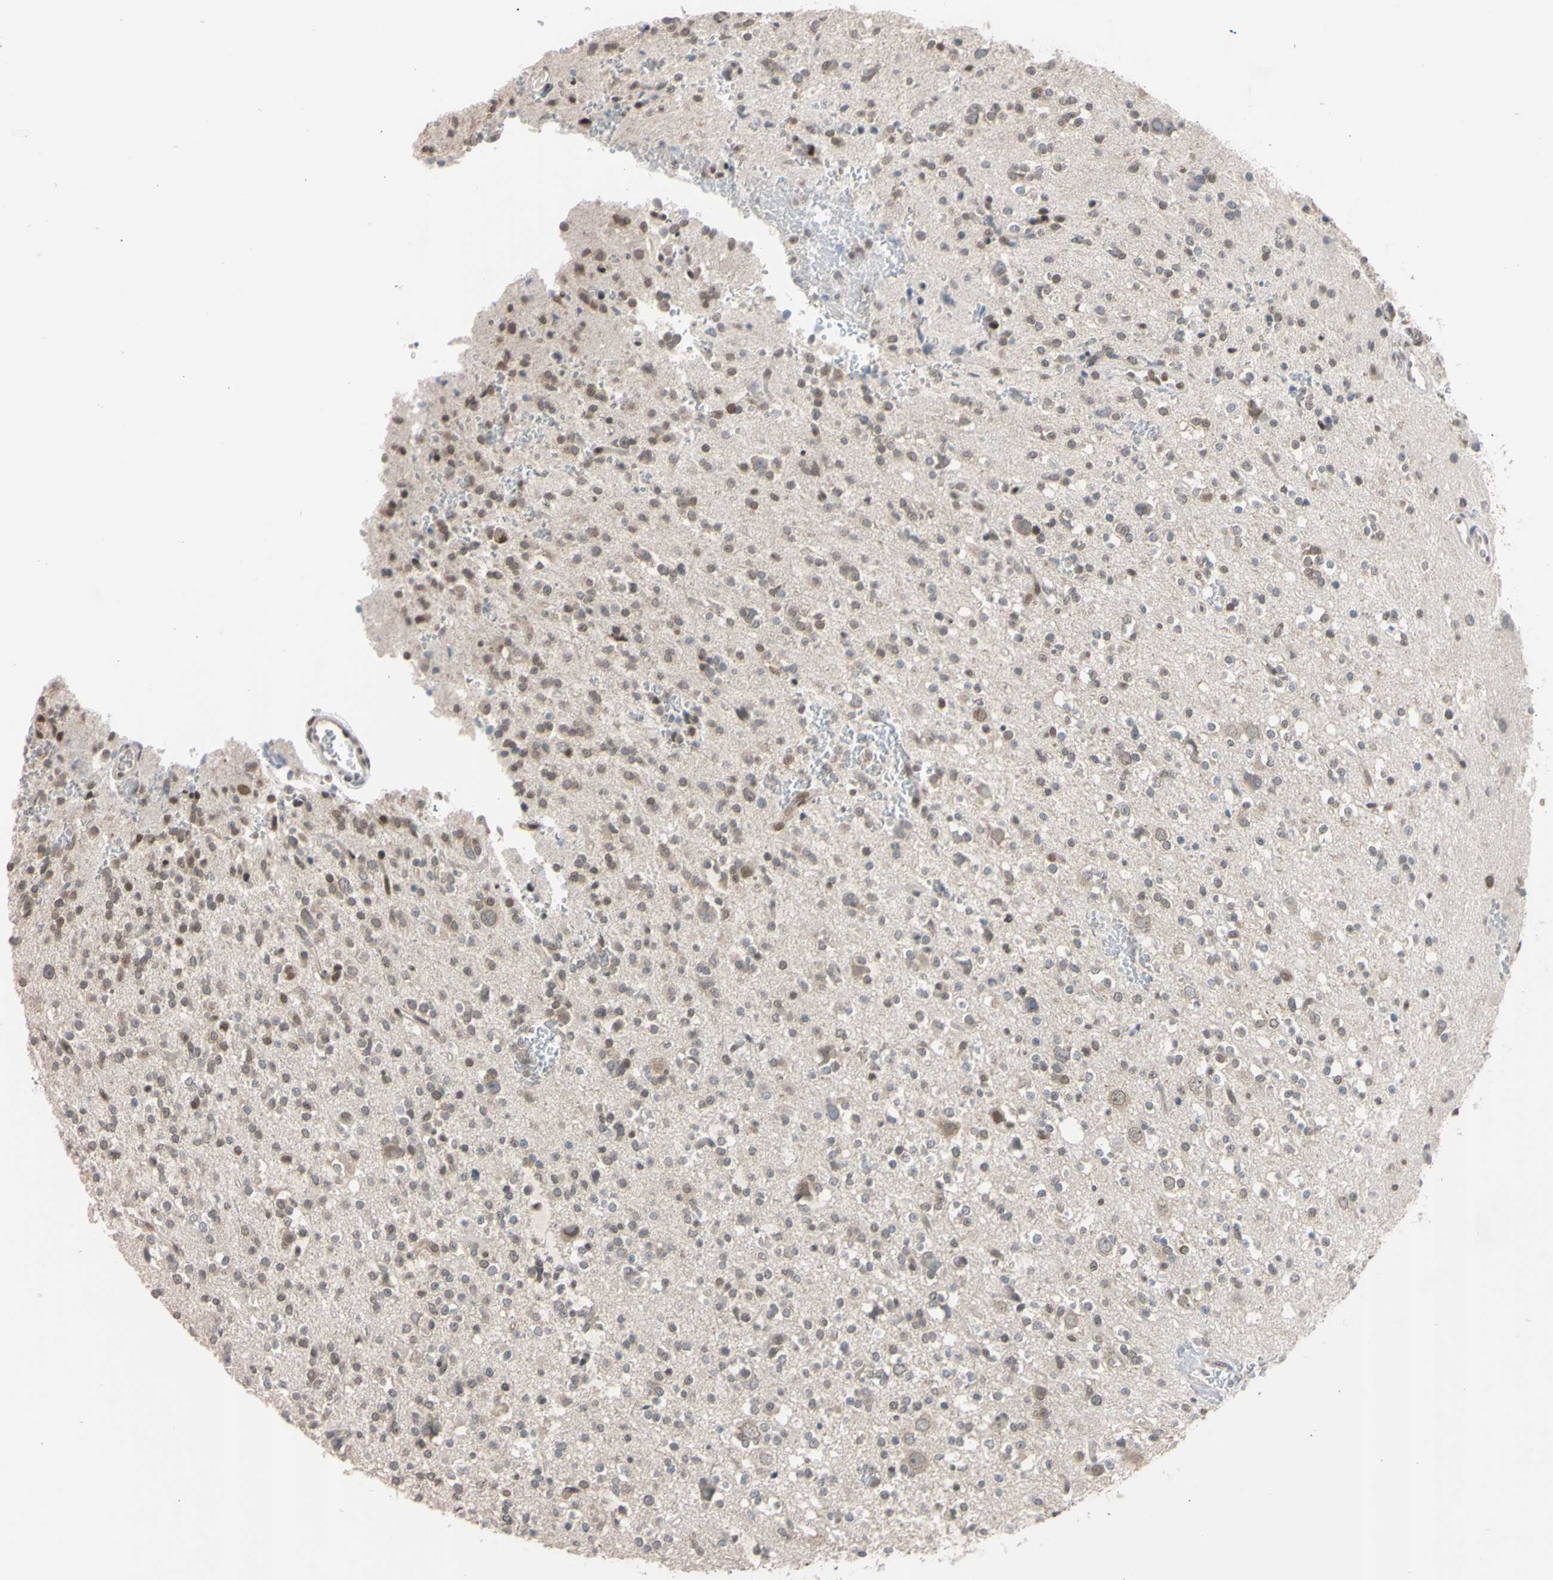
{"staining": {"intensity": "weak", "quantity": "25%-75%", "location": "cytoplasmic/membranous,nuclear"}, "tissue": "glioma", "cell_type": "Tumor cells", "image_type": "cancer", "snomed": [{"axis": "morphology", "description": "Glioma, malignant, High grade"}, {"axis": "topography", "description": "Brain"}], "caption": "An IHC photomicrograph of tumor tissue is shown. Protein staining in brown shows weak cytoplasmic/membranous and nuclear positivity in glioma within tumor cells. The protein is shown in brown color, while the nuclei are stained blue.", "gene": "UBE2I", "patient": {"sex": "male", "age": 47}}